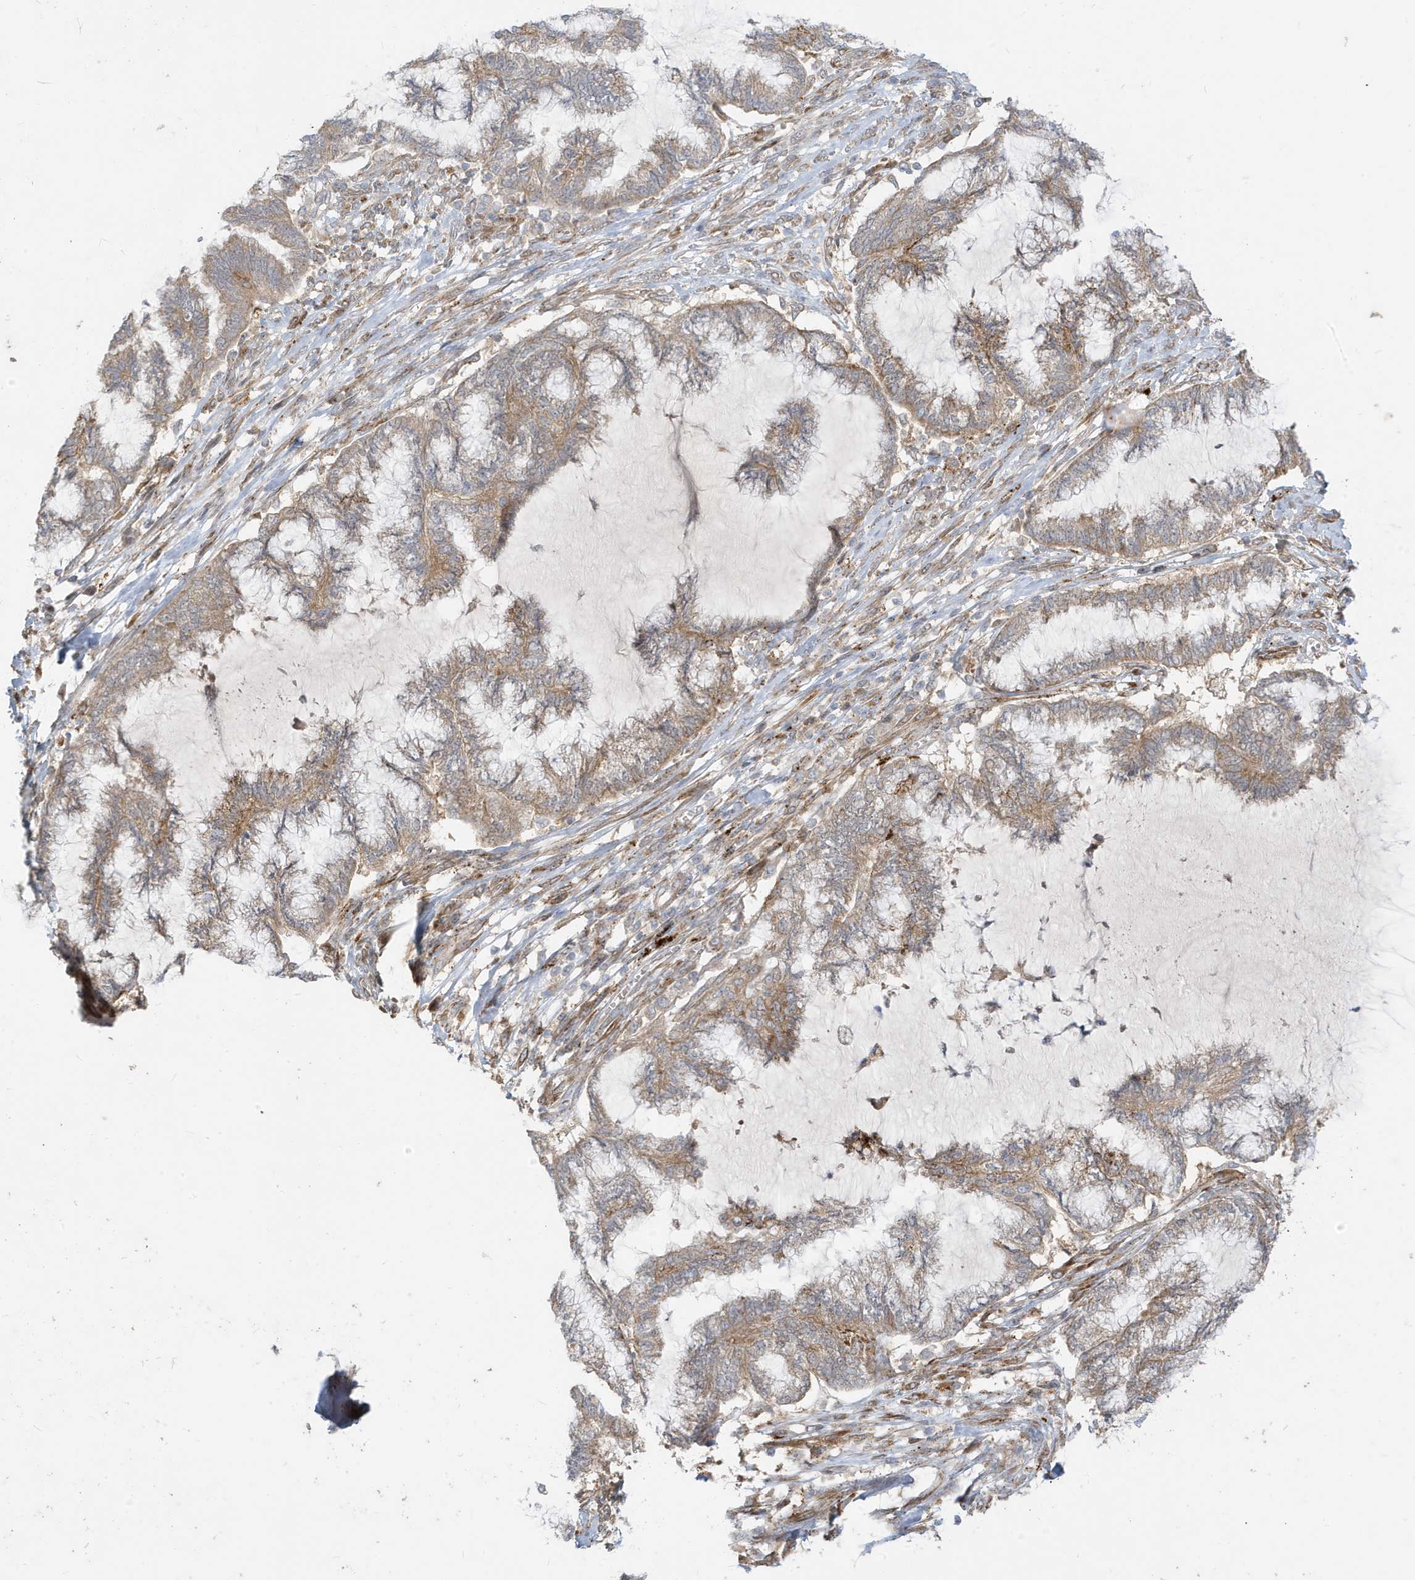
{"staining": {"intensity": "weak", "quantity": ">75%", "location": "cytoplasmic/membranous"}, "tissue": "endometrial cancer", "cell_type": "Tumor cells", "image_type": "cancer", "snomed": [{"axis": "morphology", "description": "Adenocarcinoma, NOS"}, {"axis": "topography", "description": "Endometrium"}], "caption": "Human adenocarcinoma (endometrial) stained with a protein marker demonstrates weak staining in tumor cells.", "gene": "MCOLN1", "patient": {"sex": "female", "age": 86}}